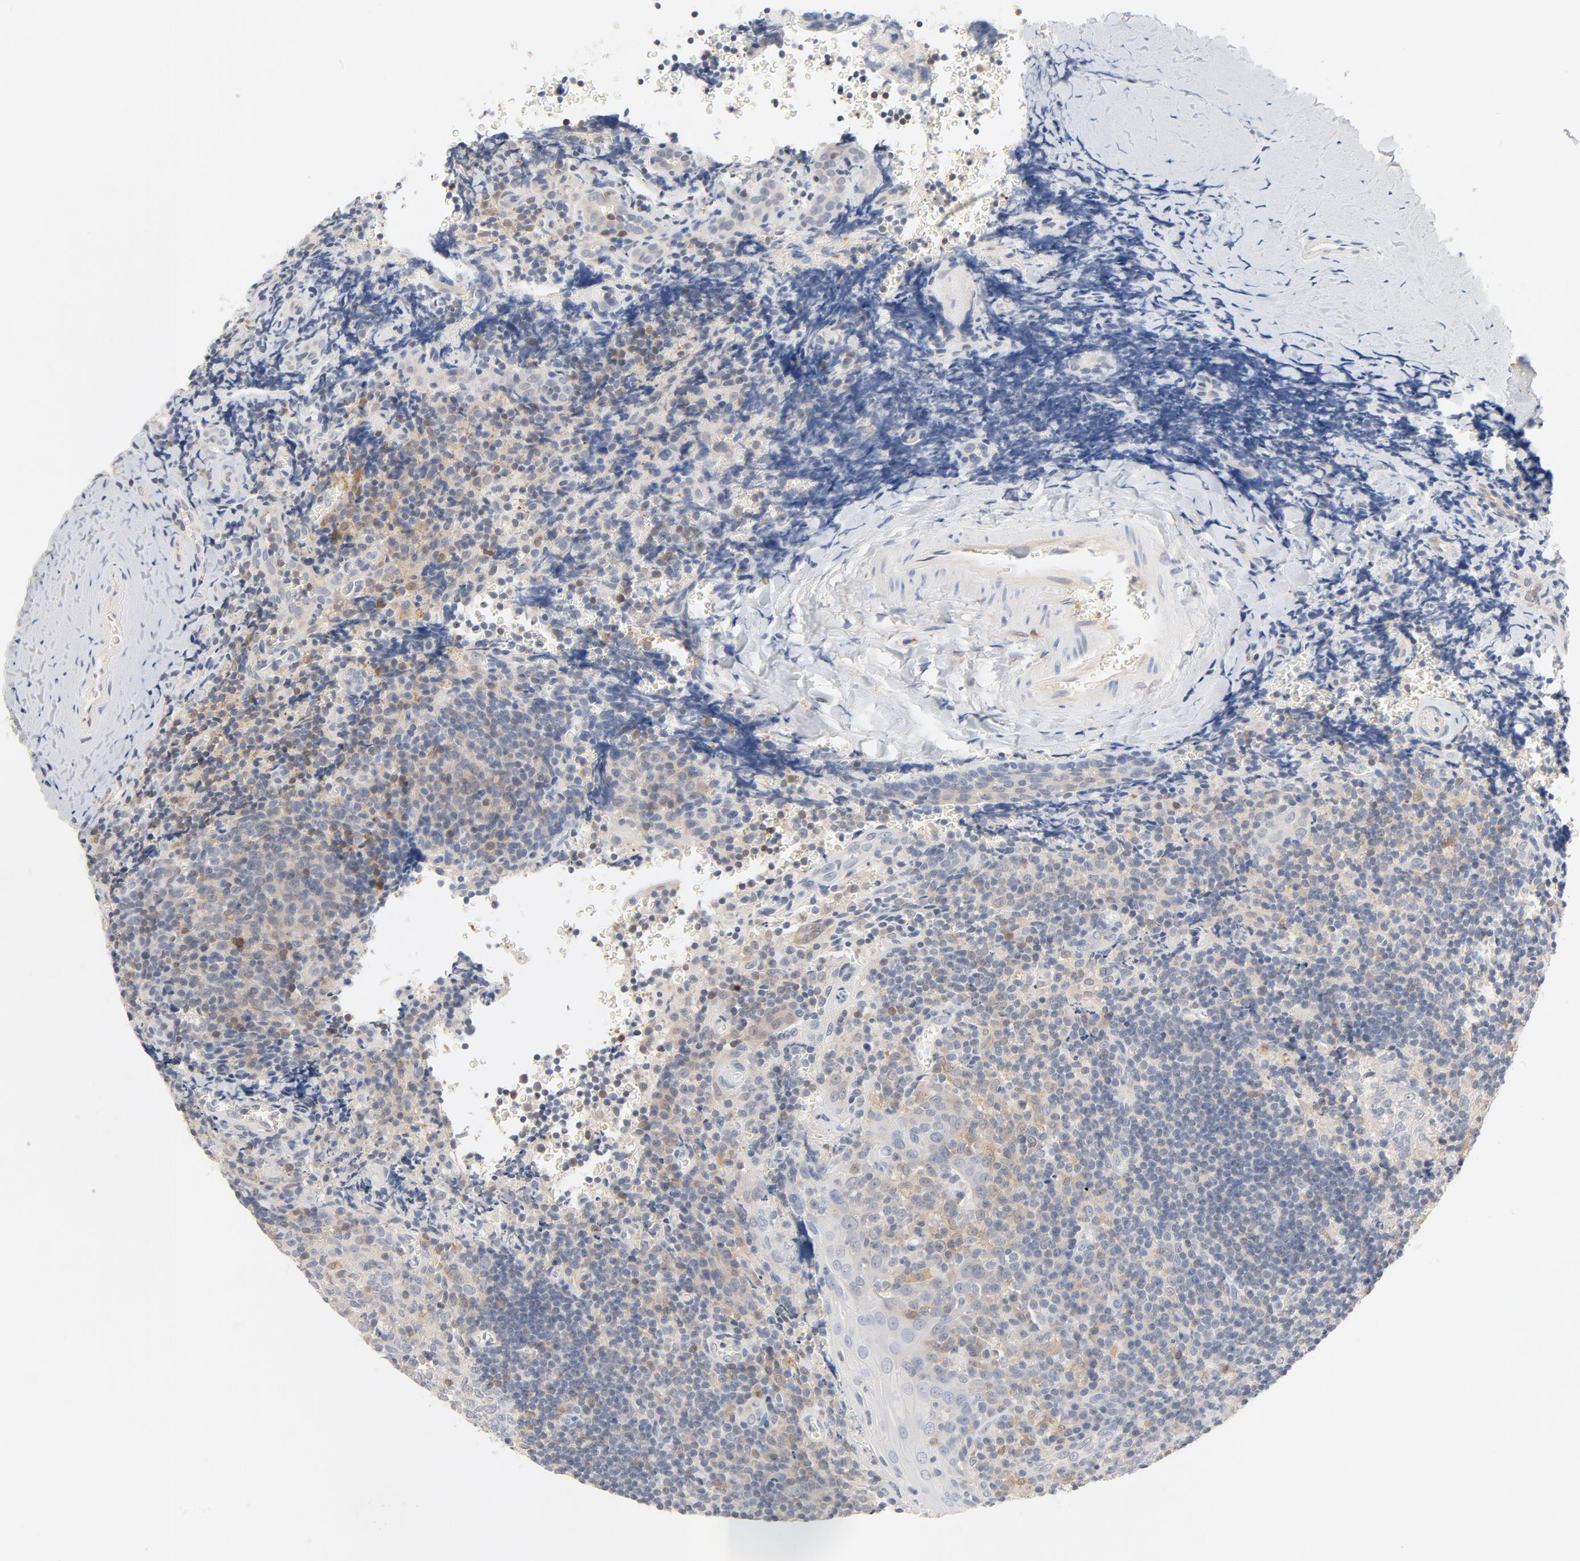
{"staining": {"intensity": "weak", "quantity": "<25%", "location": "cytoplasmic/membranous"}, "tissue": "tonsil", "cell_type": "Germinal center cells", "image_type": "normal", "snomed": [{"axis": "morphology", "description": "Normal tissue, NOS"}, {"axis": "topography", "description": "Tonsil"}], "caption": "Germinal center cells are negative for brown protein staining in normal tonsil.", "gene": "STAT1", "patient": {"sex": "male", "age": 20}}